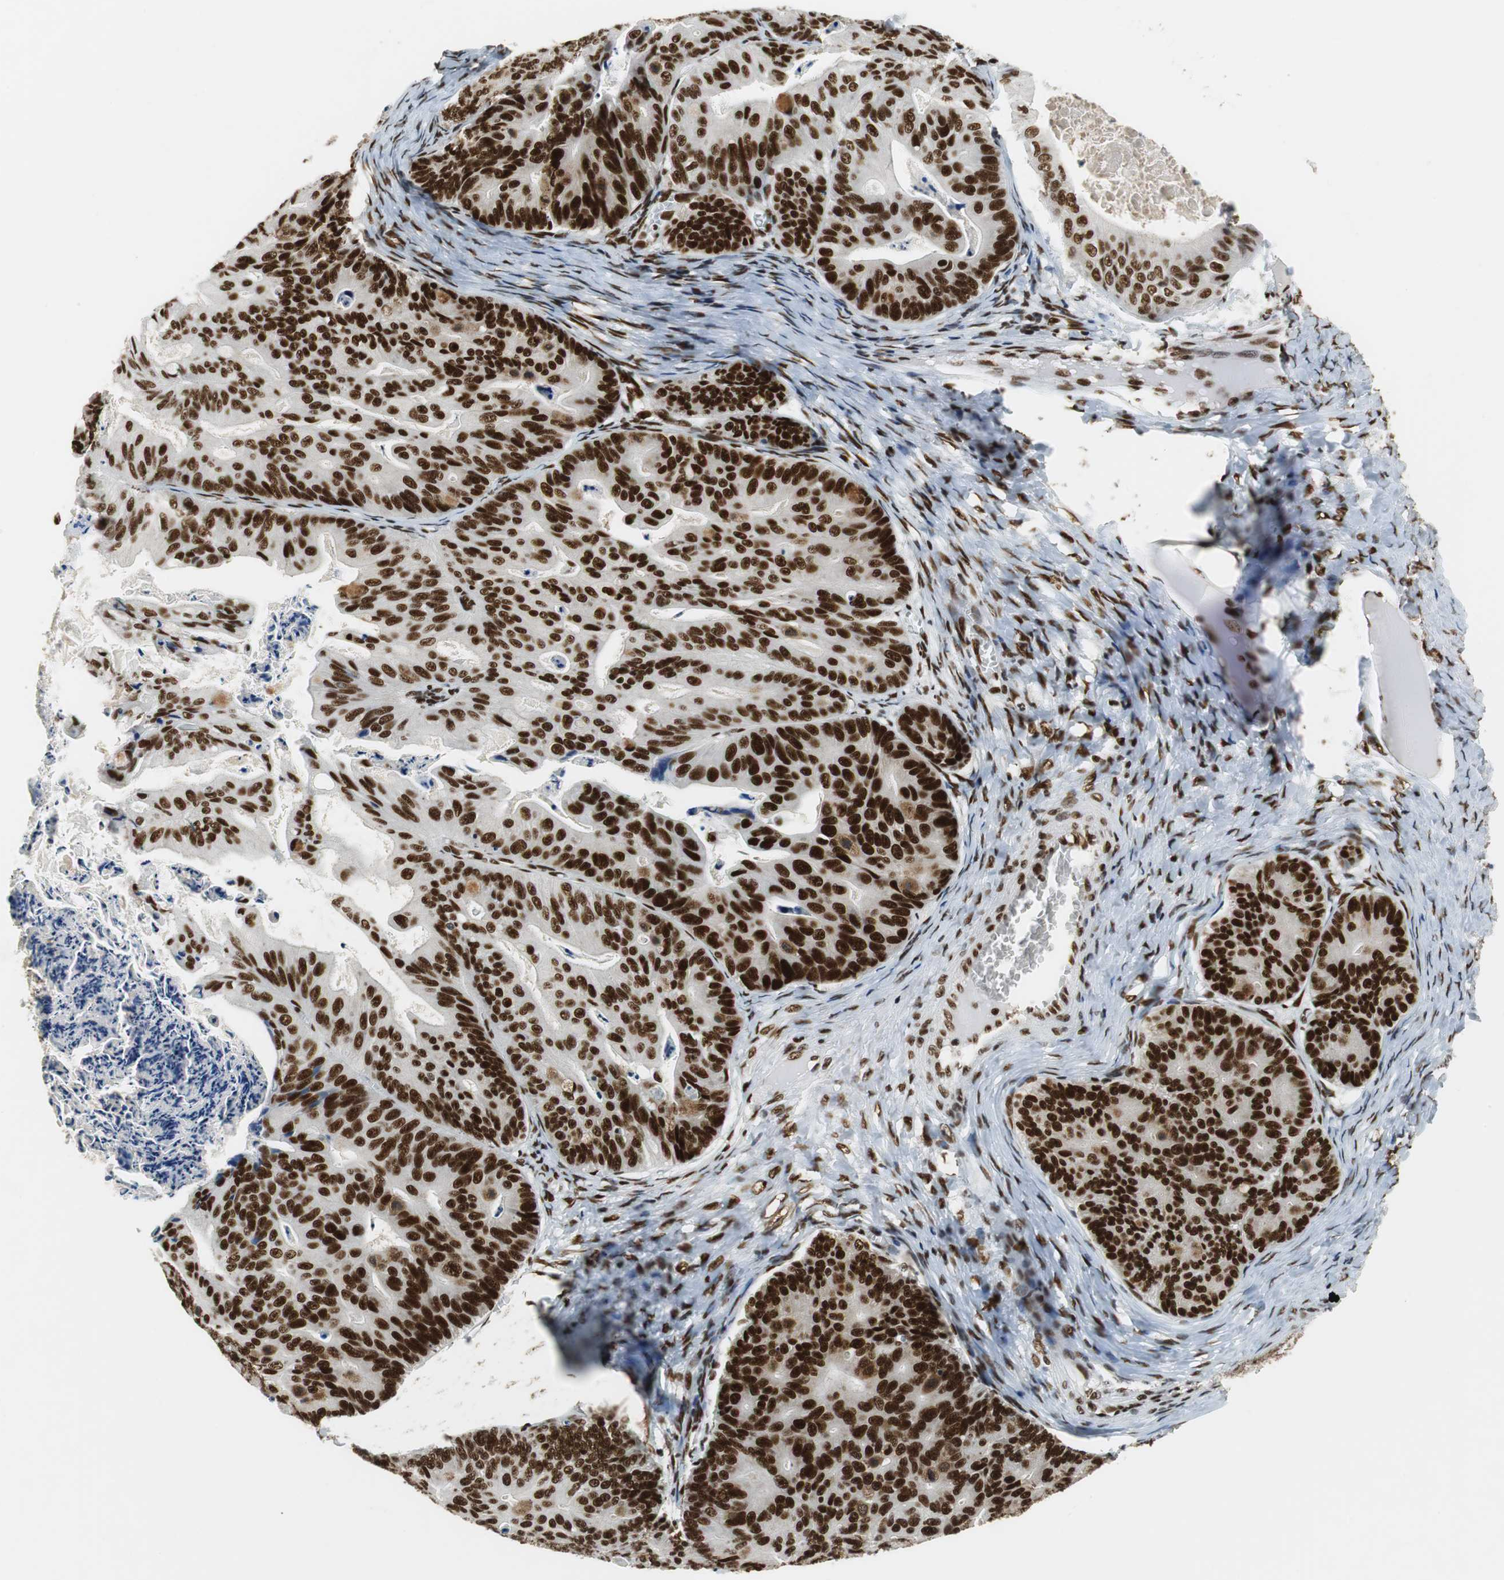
{"staining": {"intensity": "strong", "quantity": ">75%", "location": "nuclear"}, "tissue": "ovarian cancer", "cell_type": "Tumor cells", "image_type": "cancer", "snomed": [{"axis": "morphology", "description": "Cystadenocarcinoma, mucinous, NOS"}, {"axis": "topography", "description": "Ovary"}], "caption": "Brown immunohistochemical staining in mucinous cystadenocarcinoma (ovarian) displays strong nuclear expression in approximately >75% of tumor cells.", "gene": "PRKDC", "patient": {"sex": "female", "age": 36}}